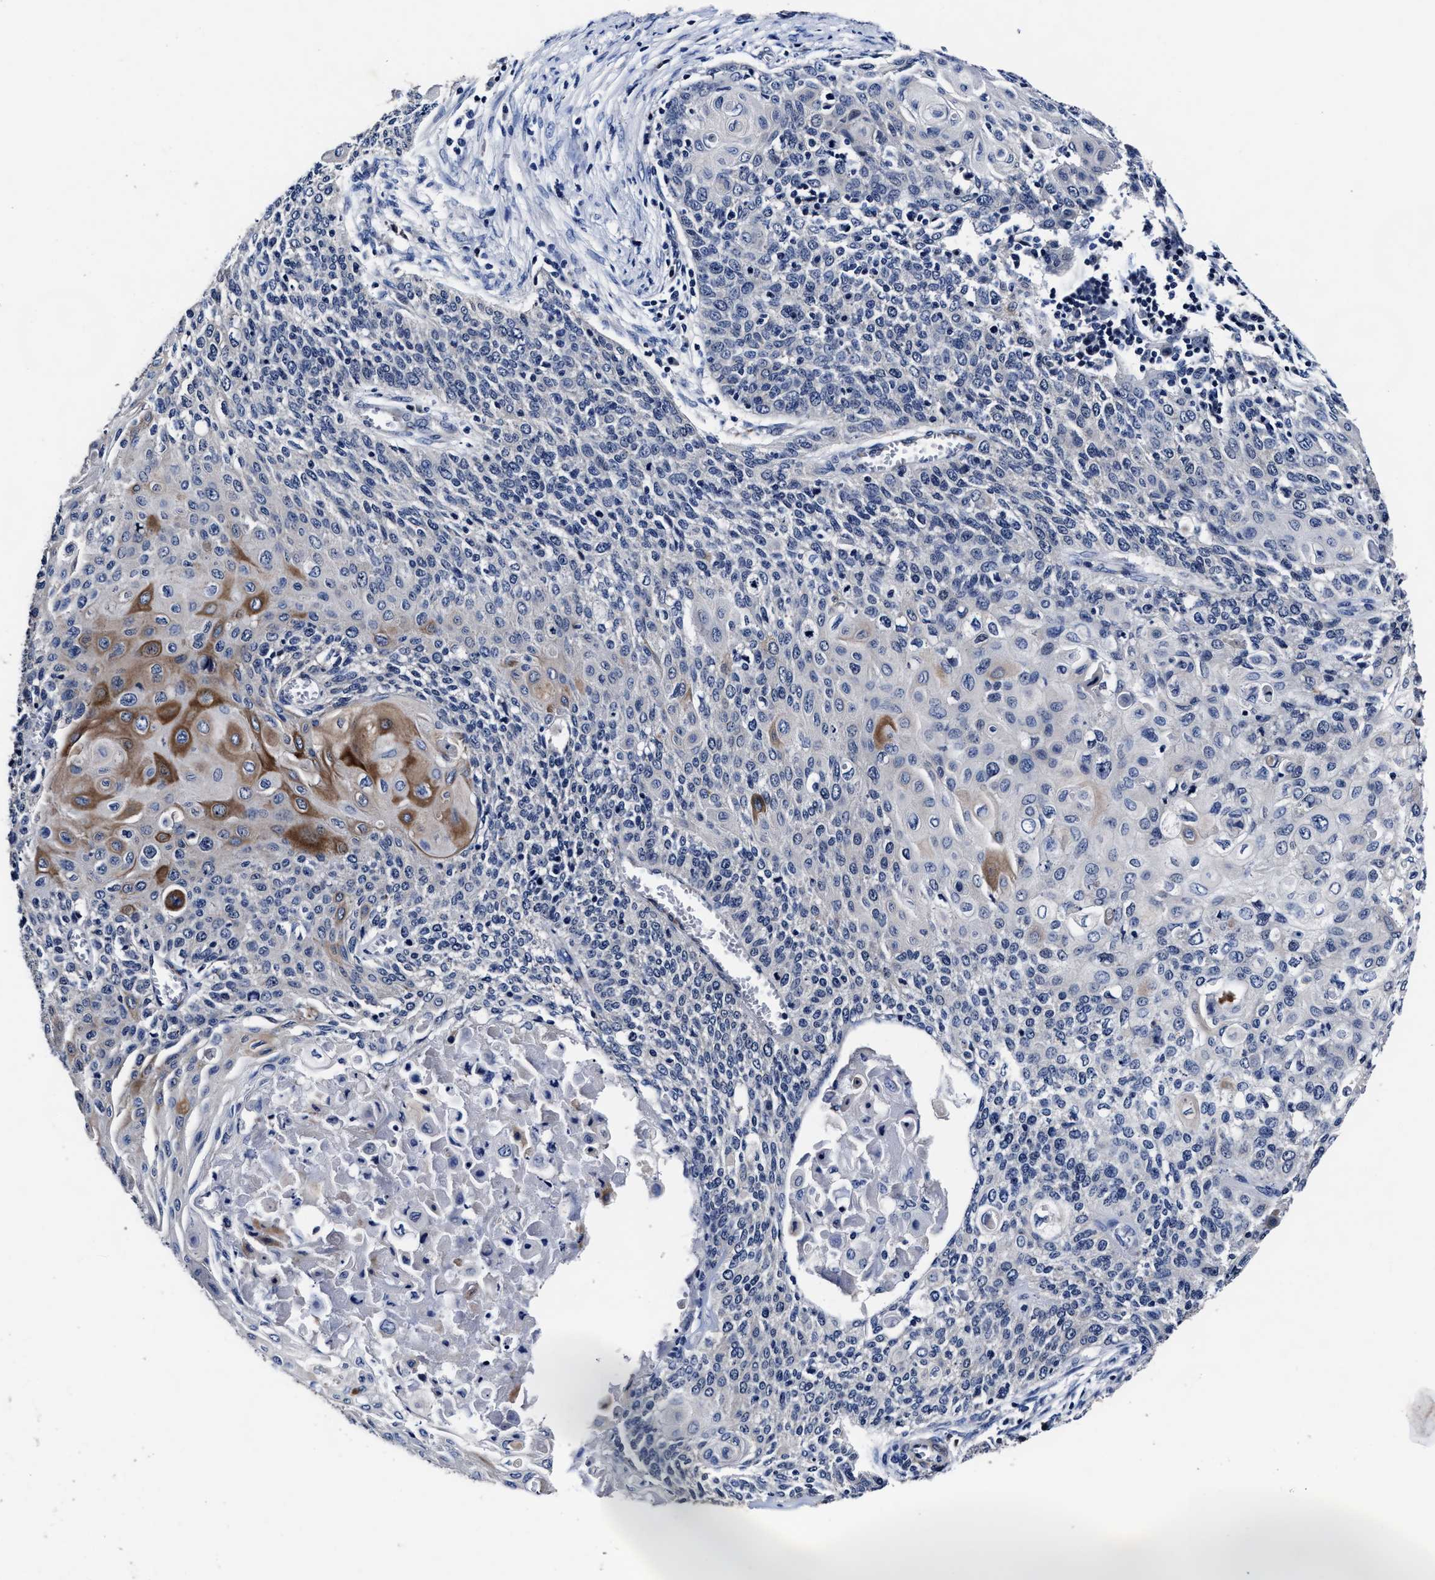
{"staining": {"intensity": "negative", "quantity": "none", "location": "none"}, "tissue": "cervical cancer", "cell_type": "Tumor cells", "image_type": "cancer", "snomed": [{"axis": "morphology", "description": "Squamous cell carcinoma, NOS"}, {"axis": "topography", "description": "Cervix"}], "caption": "Cervical squamous cell carcinoma was stained to show a protein in brown. There is no significant expression in tumor cells.", "gene": "OLFML2A", "patient": {"sex": "female", "age": 39}}